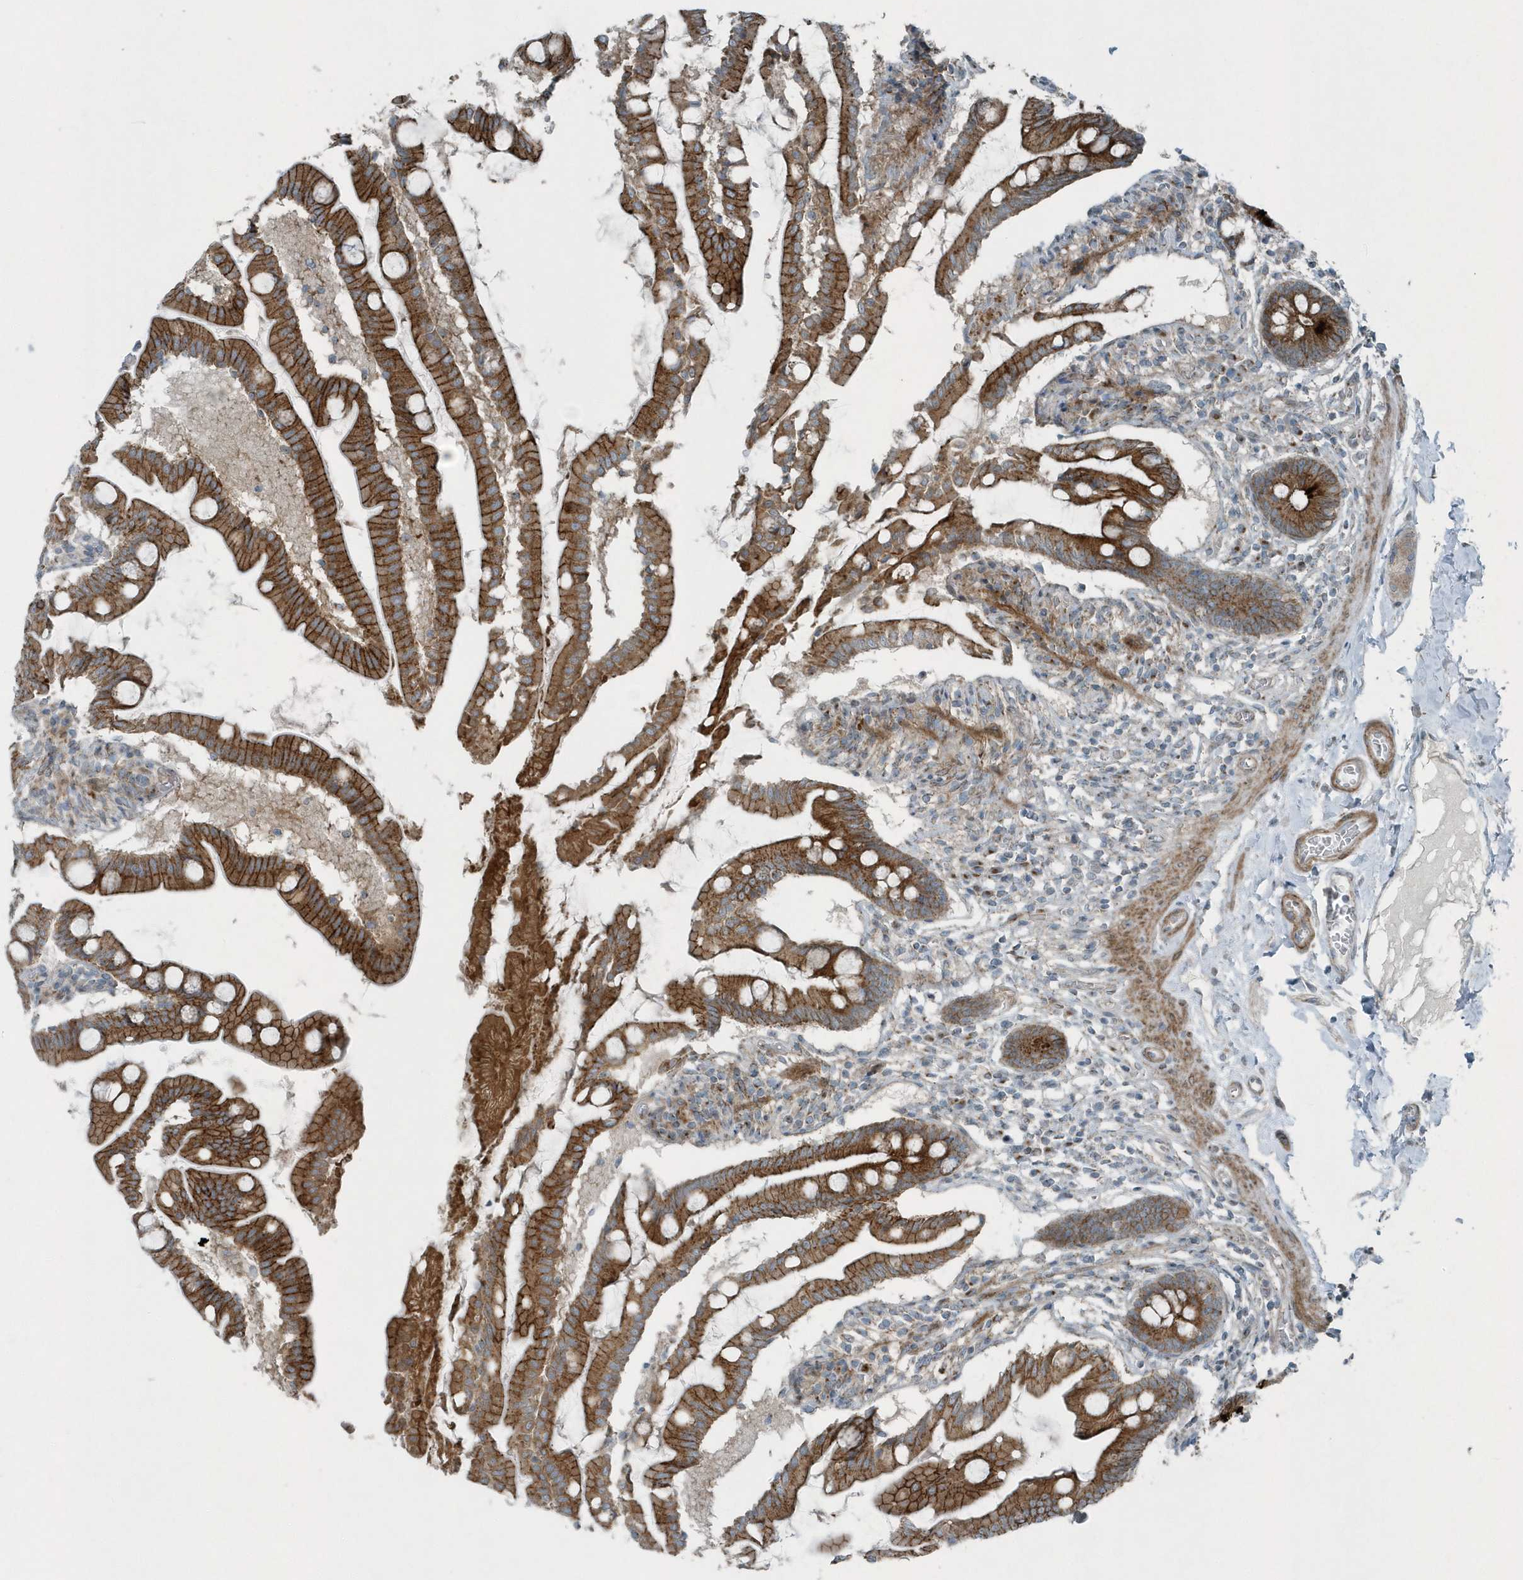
{"staining": {"intensity": "strong", "quantity": ">75%", "location": "cytoplasmic/membranous"}, "tissue": "small intestine", "cell_type": "Glandular cells", "image_type": "normal", "snomed": [{"axis": "morphology", "description": "Normal tissue, NOS"}, {"axis": "topography", "description": "Small intestine"}], "caption": "A micrograph showing strong cytoplasmic/membranous staining in about >75% of glandular cells in benign small intestine, as visualized by brown immunohistochemical staining.", "gene": "GCC2", "patient": {"sex": "female", "age": 56}}